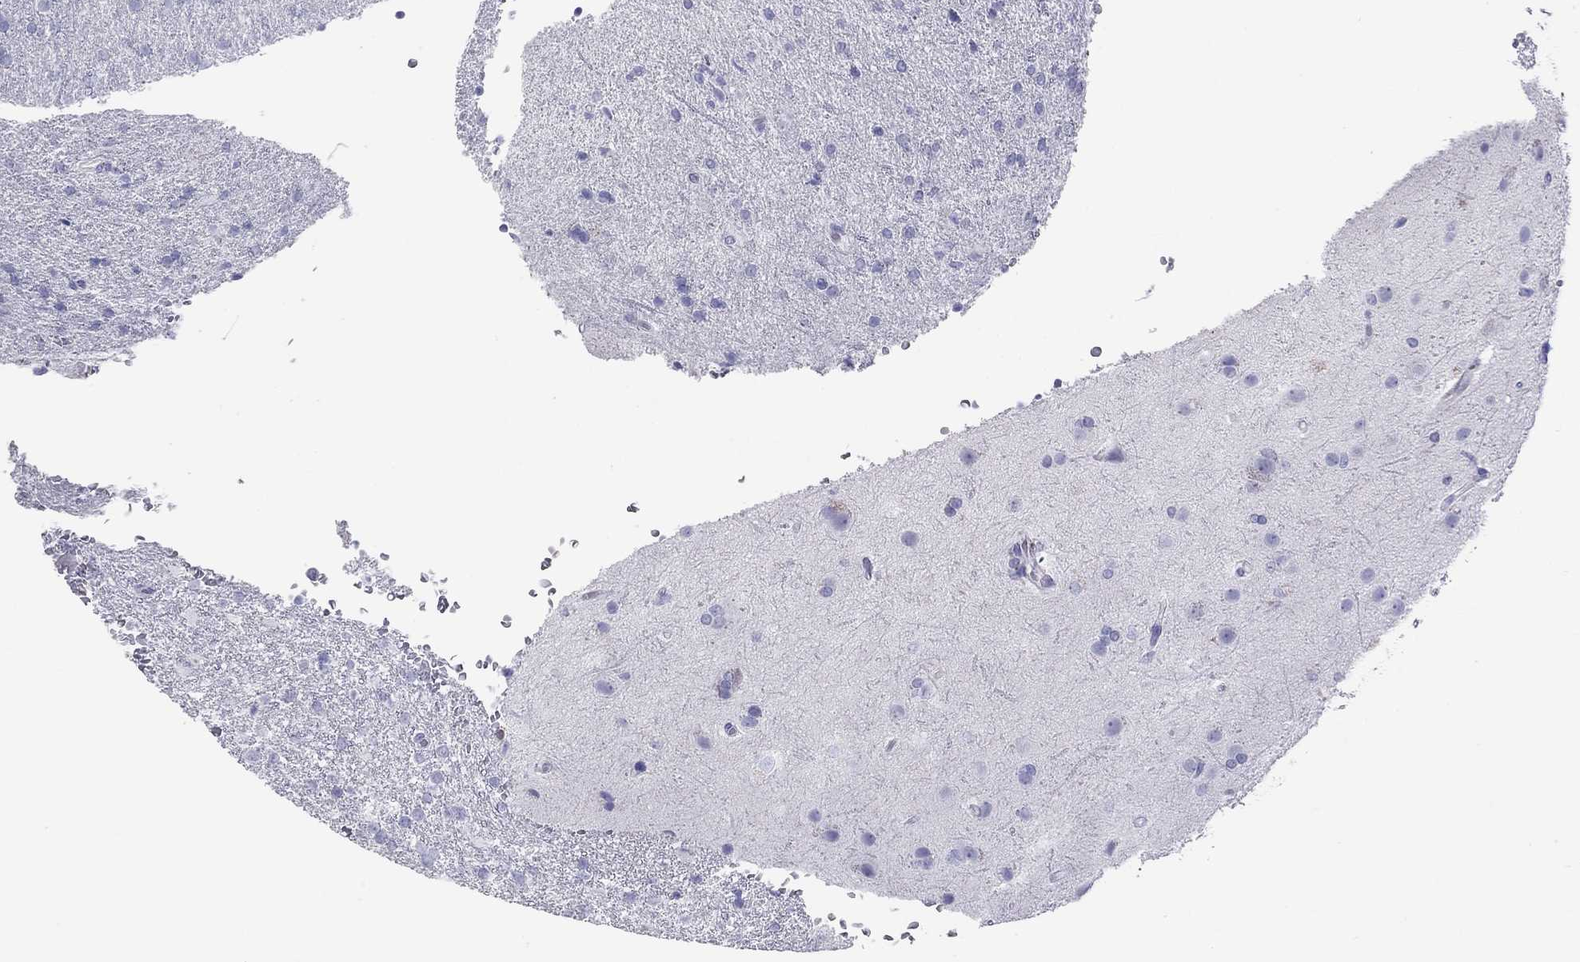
{"staining": {"intensity": "negative", "quantity": "none", "location": "none"}, "tissue": "glioma", "cell_type": "Tumor cells", "image_type": "cancer", "snomed": [{"axis": "morphology", "description": "Glioma, malignant, High grade"}, {"axis": "topography", "description": "Brain"}], "caption": "This is an IHC histopathology image of human glioma. There is no expression in tumor cells.", "gene": "SH2D2A", "patient": {"sex": "male", "age": 68}}